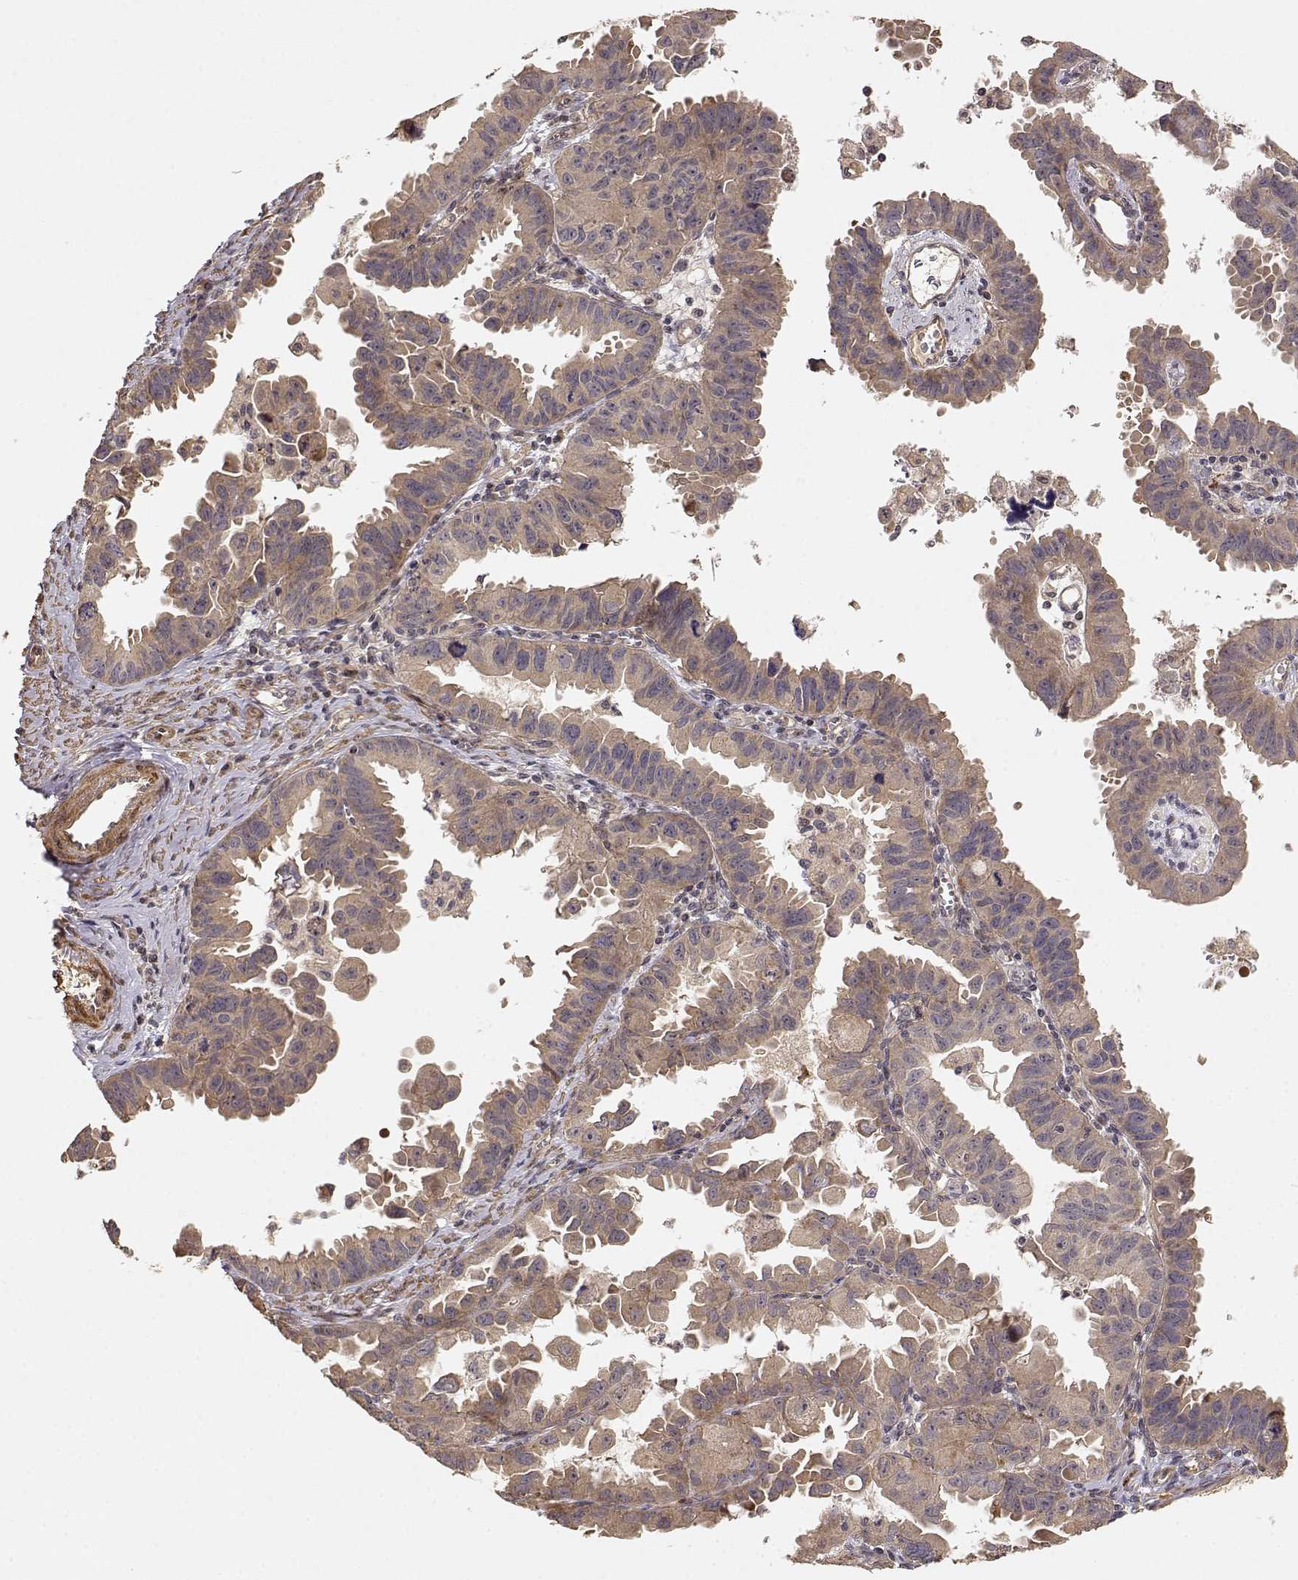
{"staining": {"intensity": "weak", "quantity": ">75%", "location": "cytoplasmic/membranous"}, "tissue": "ovarian cancer", "cell_type": "Tumor cells", "image_type": "cancer", "snomed": [{"axis": "morphology", "description": "Carcinoma, endometroid"}, {"axis": "topography", "description": "Ovary"}], "caption": "Protein staining by immunohistochemistry demonstrates weak cytoplasmic/membranous staining in about >75% of tumor cells in ovarian cancer.", "gene": "PICK1", "patient": {"sex": "female", "age": 85}}